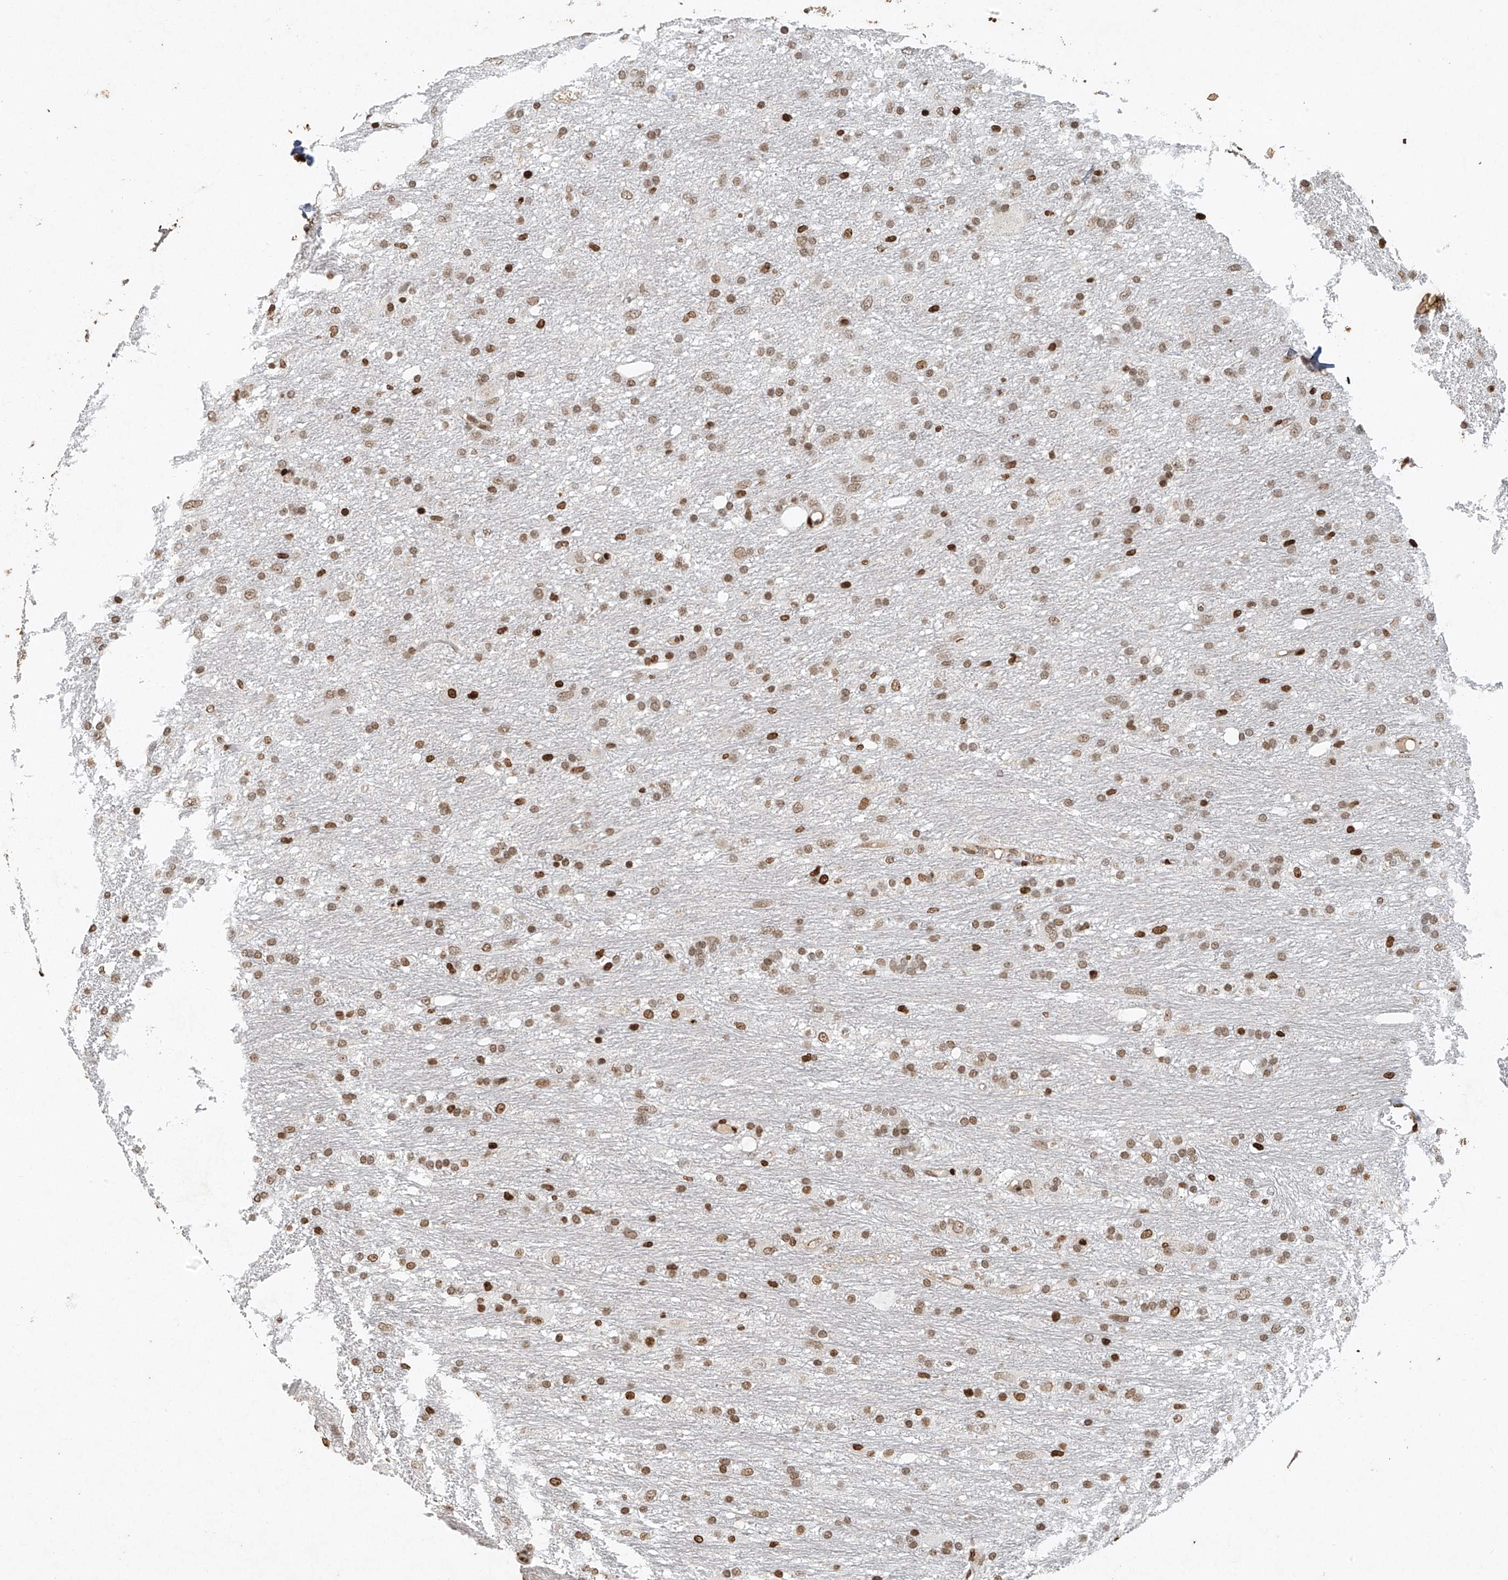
{"staining": {"intensity": "moderate", "quantity": ">75%", "location": "nuclear"}, "tissue": "glioma", "cell_type": "Tumor cells", "image_type": "cancer", "snomed": [{"axis": "morphology", "description": "Glioma, malignant, Low grade"}, {"axis": "topography", "description": "Brain"}], "caption": "IHC photomicrograph of neoplastic tissue: human glioma stained using immunohistochemistry (IHC) demonstrates medium levels of moderate protein expression localized specifically in the nuclear of tumor cells, appearing as a nuclear brown color.", "gene": "ATRIP", "patient": {"sex": "male", "age": 77}}